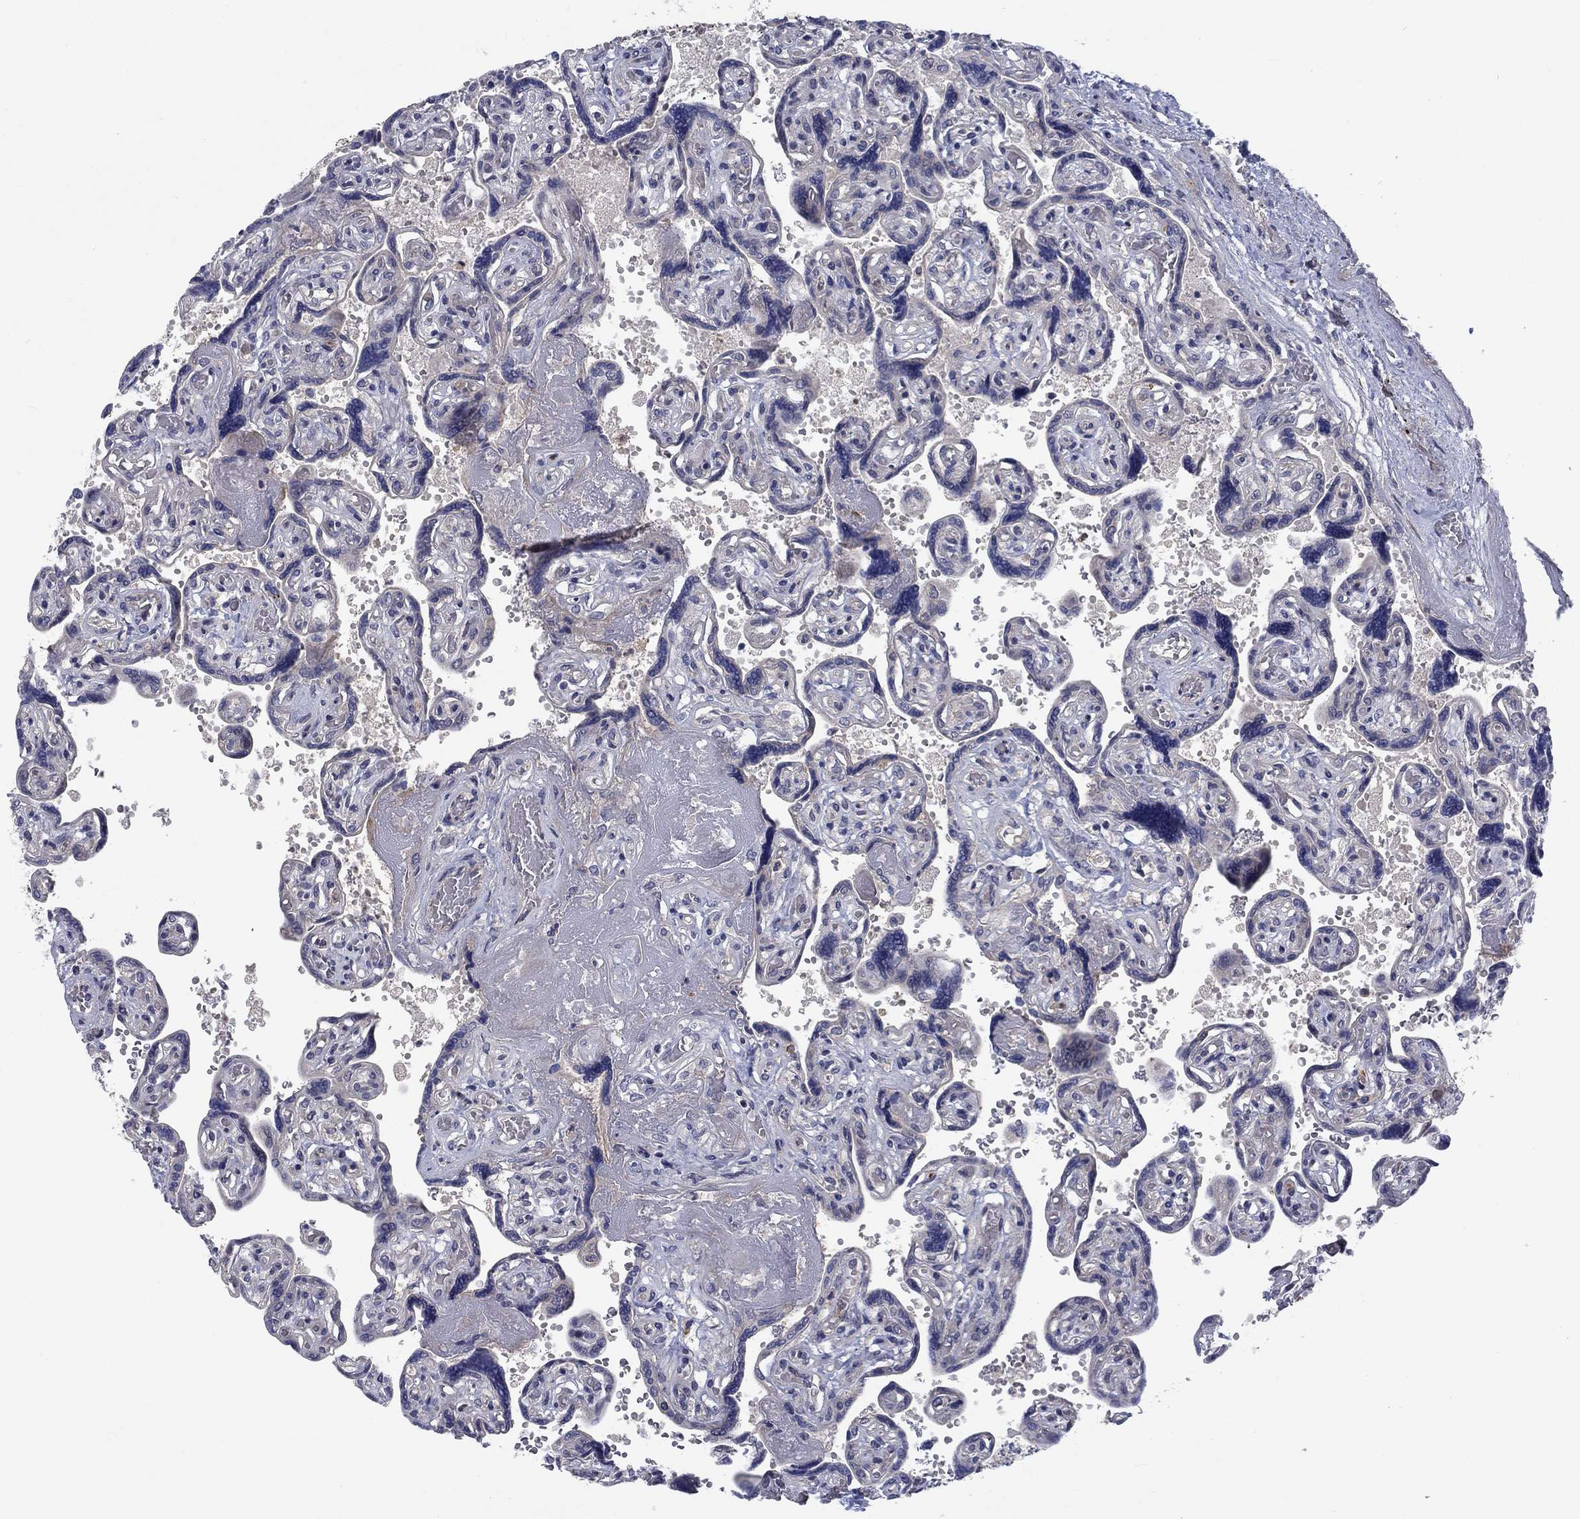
{"staining": {"intensity": "strong", "quantity": "<25%", "location": "cytoplasmic/membranous"}, "tissue": "placenta", "cell_type": "Trophoblastic cells", "image_type": "normal", "snomed": [{"axis": "morphology", "description": "Normal tissue, NOS"}, {"axis": "topography", "description": "Placenta"}], "caption": "The histopathology image exhibits a brown stain indicating the presence of a protein in the cytoplasmic/membranous of trophoblastic cells in placenta.", "gene": "KIF15", "patient": {"sex": "female", "age": 32}}